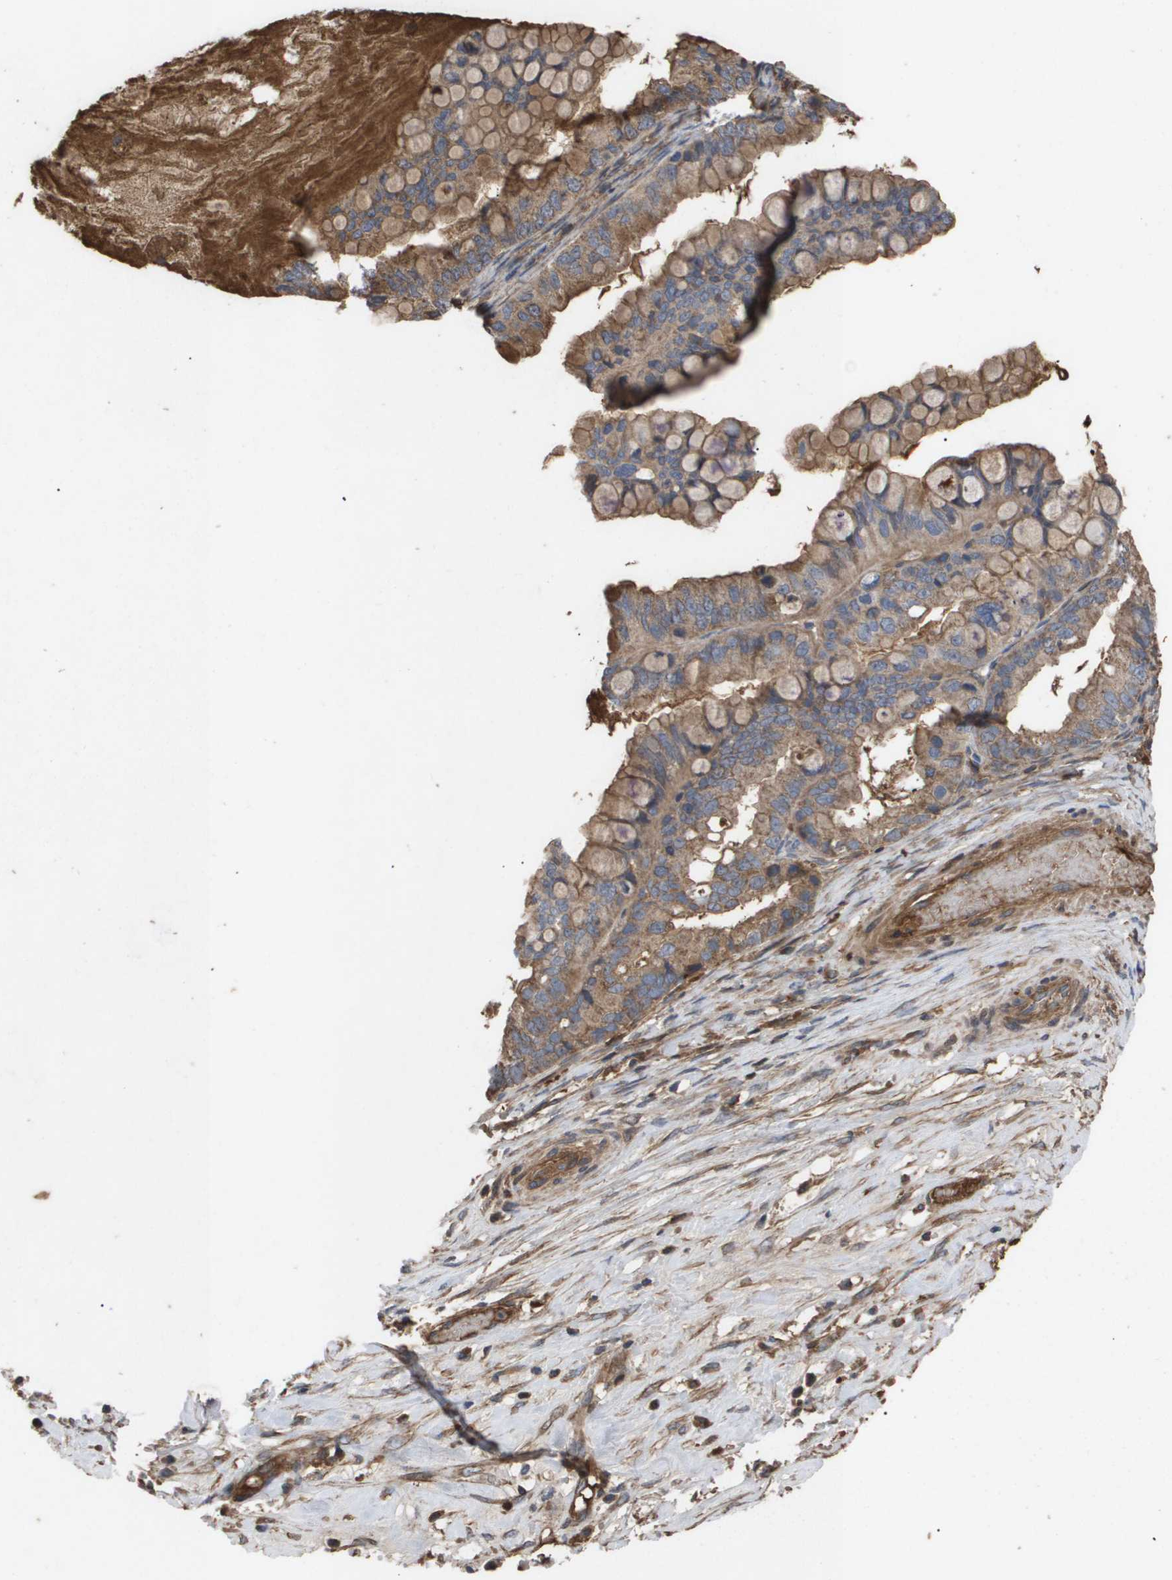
{"staining": {"intensity": "moderate", "quantity": ">75%", "location": "cytoplasmic/membranous"}, "tissue": "ovarian cancer", "cell_type": "Tumor cells", "image_type": "cancer", "snomed": [{"axis": "morphology", "description": "Cystadenocarcinoma, mucinous, NOS"}, {"axis": "topography", "description": "Ovary"}], "caption": "Human ovarian cancer stained with a brown dye demonstrates moderate cytoplasmic/membranous positive staining in about >75% of tumor cells.", "gene": "TNS1", "patient": {"sex": "female", "age": 80}}